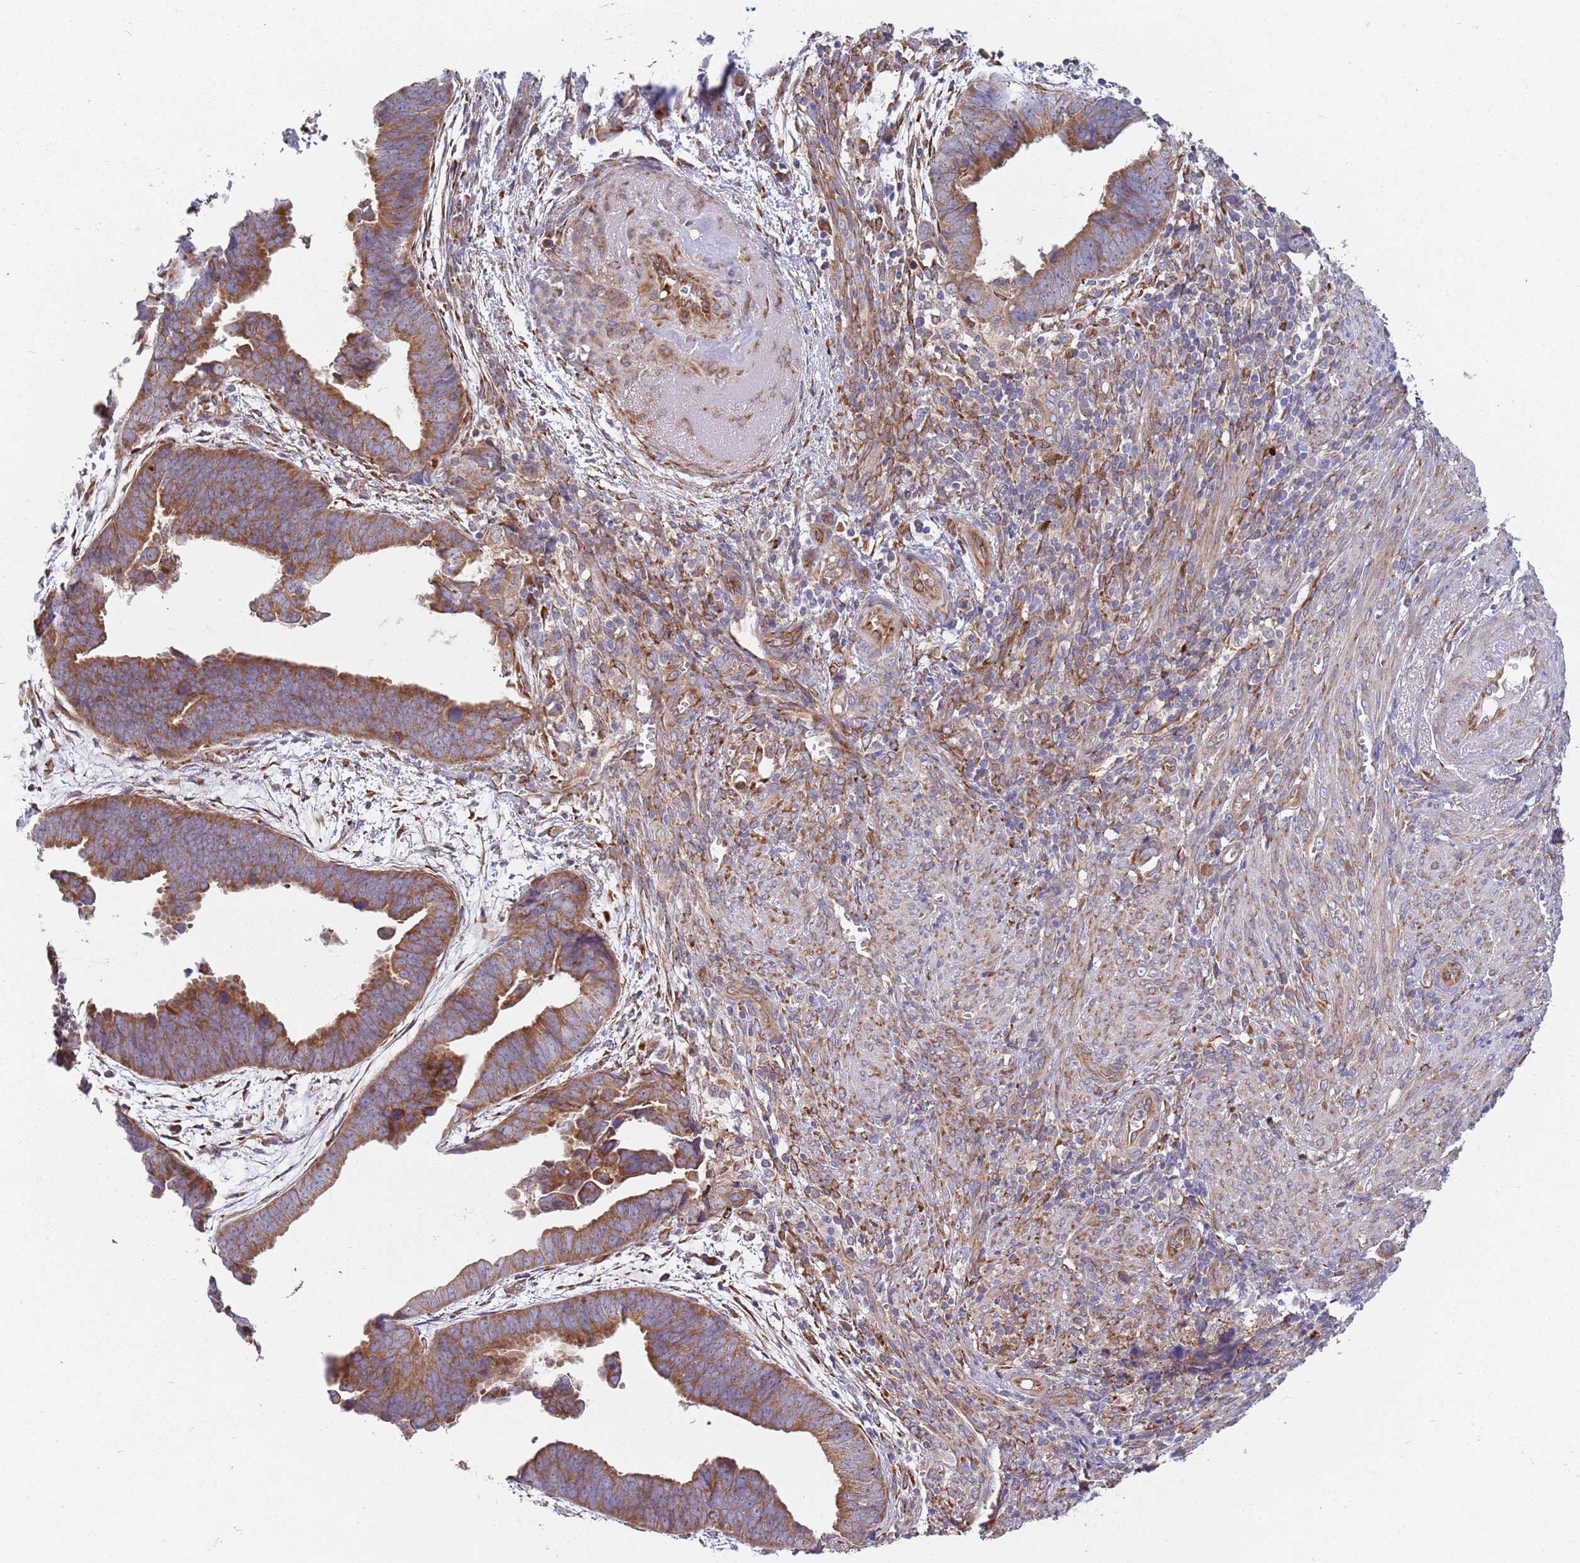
{"staining": {"intensity": "moderate", "quantity": ">75%", "location": "cytoplasmic/membranous"}, "tissue": "endometrial cancer", "cell_type": "Tumor cells", "image_type": "cancer", "snomed": [{"axis": "morphology", "description": "Adenocarcinoma, NOS"}, {"axis": "topography", "description": "Endometrium"}], "caption": "Human endometrial adenocarcinoma stained with a protein marker shows moderate staining in tumor cells.", "gene": "ARMCX6", "patient": {"sex": "female", "age": 75}}